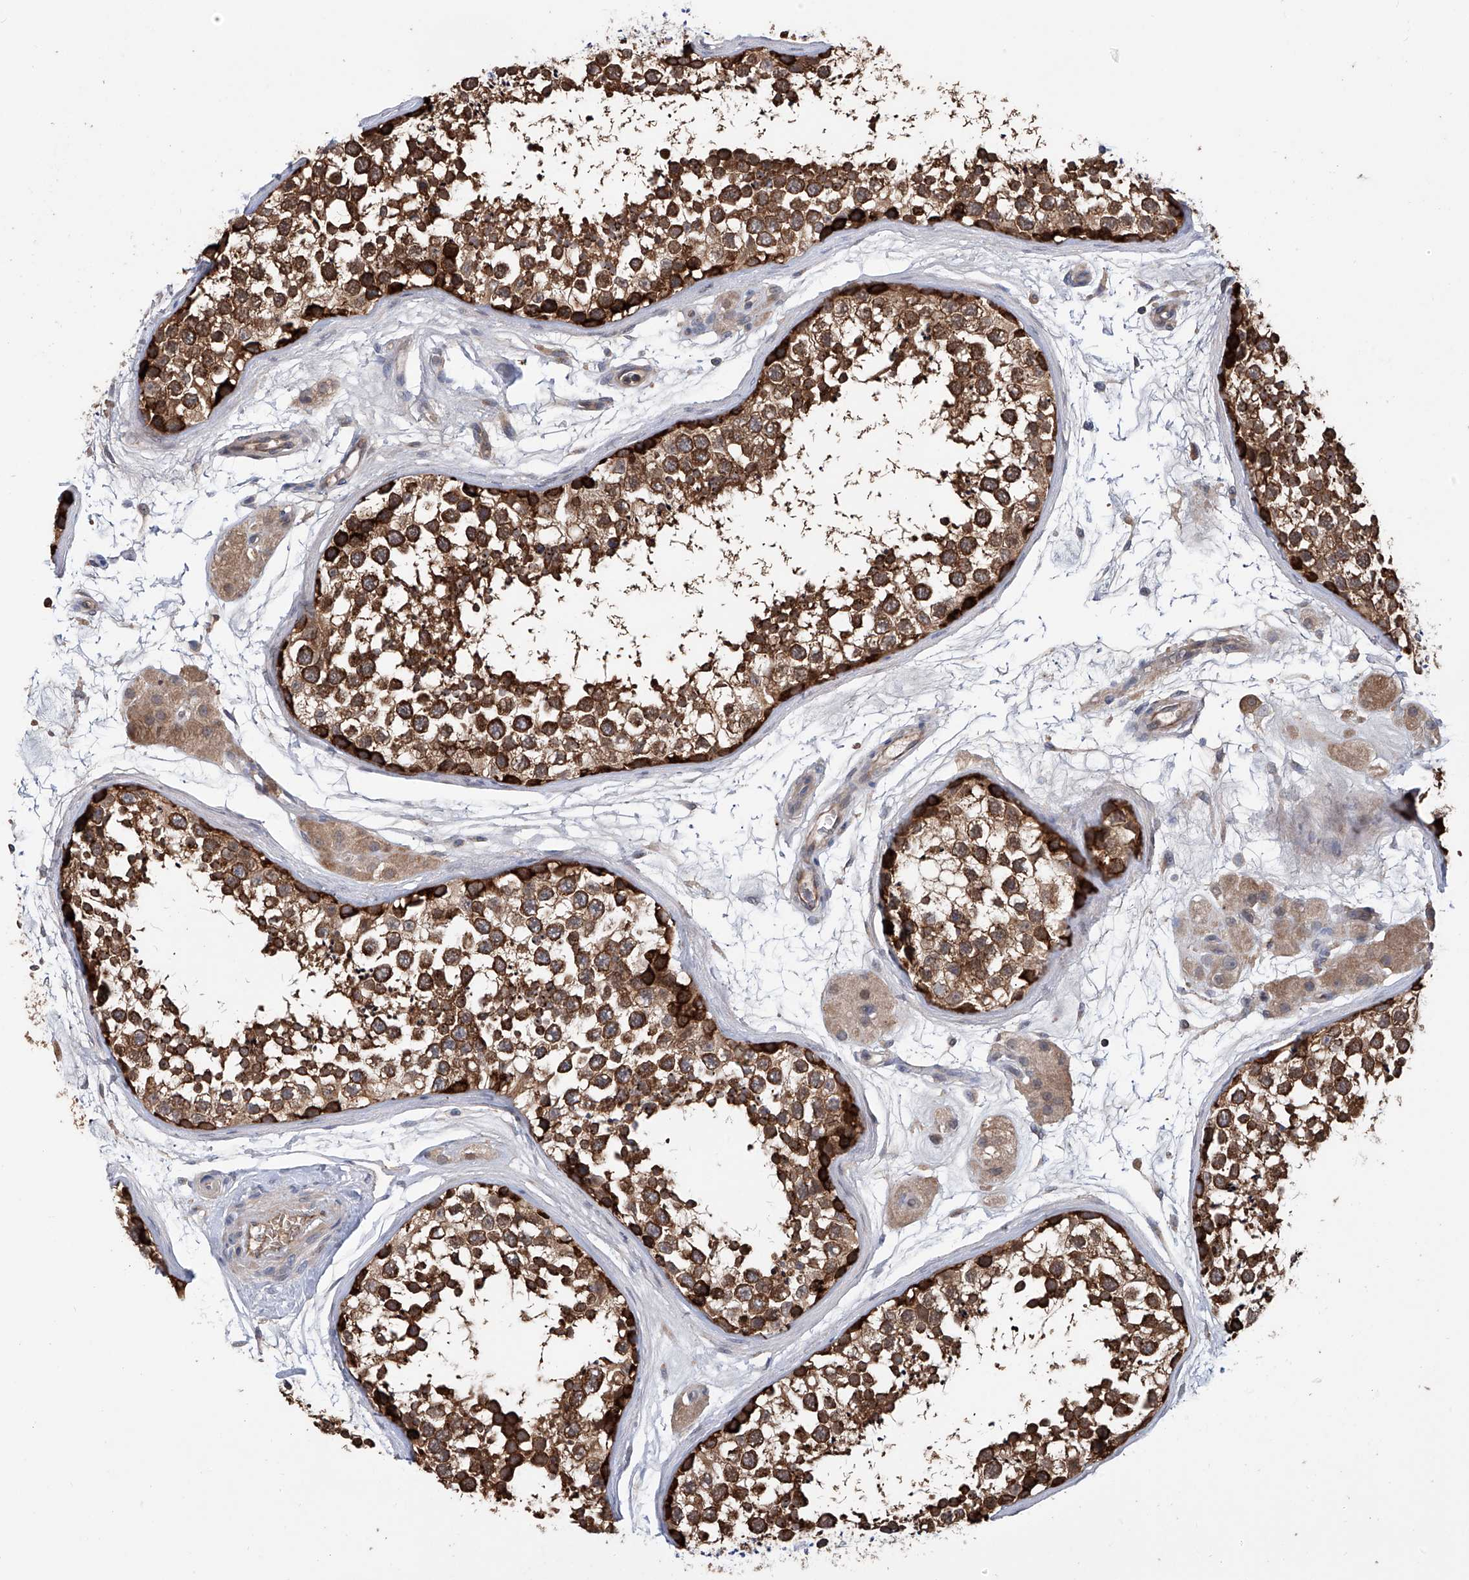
{"staining": {"intensity": "strong", "quantity": ">75%", "location": "cytoplasmic/membranous"}, "tissue": "testis", "cell_type": "Cells in seminiferous ducts", "image_type": "normal", "snomed": [{"axis": "morphology", "description": "Normal tissue, NOS"}, {"axis": "topography", "description": "Testis"}], "caption": "Immunohistochemistry (IHC) (DAB (3,3'-diaminobenzidine)) staining of unremarkable testis shows strong cytoplasmic/membranous protein staining in about >75% of cells in seminiferous ducts.", "gene": "NUDT17", "patient": {"sex": "male", "age": 56}}